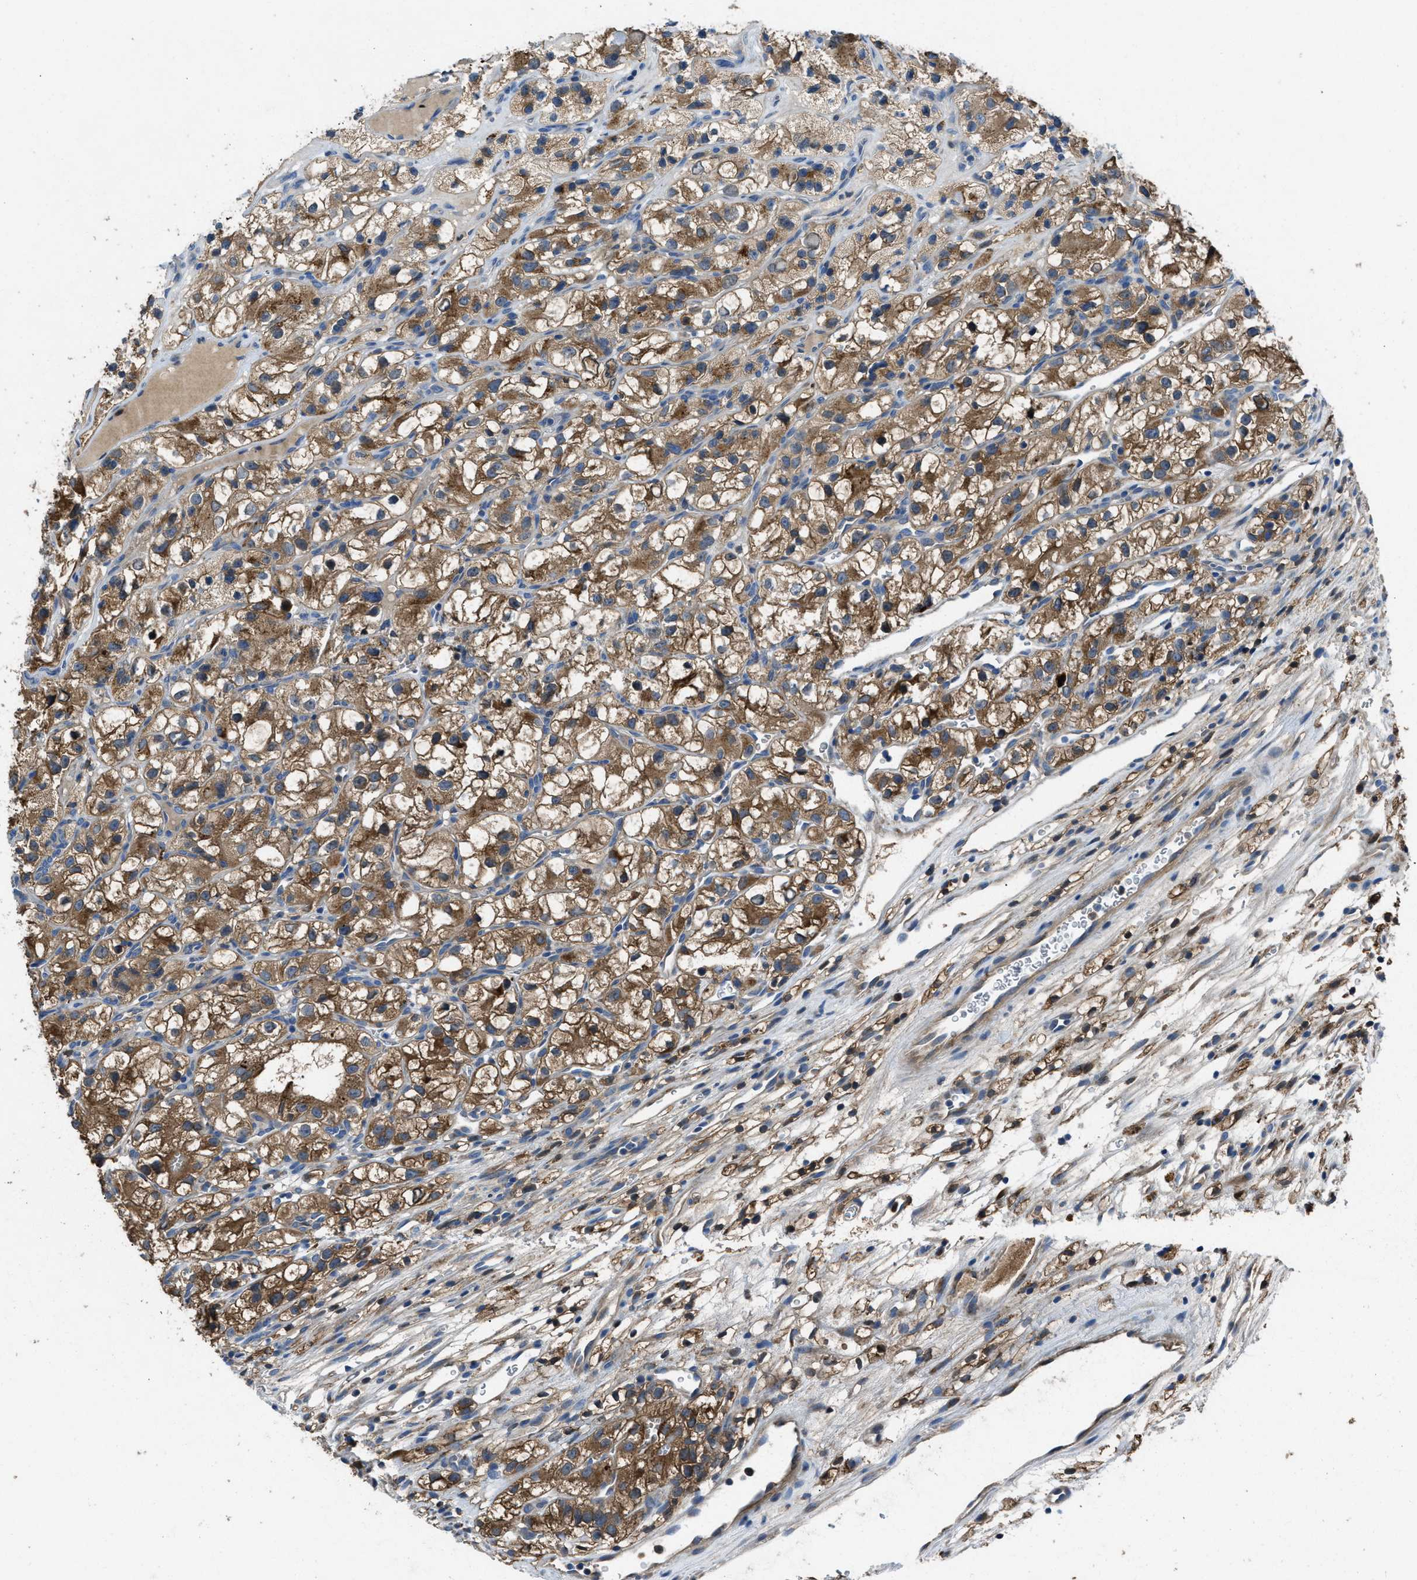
{"staining": {"intensity": "moderate", "quantity": ">75%", "location": "cytoplasmic/membranous"}, "tissue": "renal cancer", "cell_type": "Tumor cells", "image_type": "cancer", "snomed": [{"axis": "morphology", "description": "Adenocarcinoma, NOS"}, {"axis": "topography", "description": "Kidney"}], "caption": "Immunohistochemistry micrograph of human renal cancer stained for a protein (brown), which demonstrates medium levels of moderate cytoplasmic/membranous staining in approximately >75% of tumor cells.", "gene": "MAP3K20", "patient": {"sex": "female", "age": 57}}